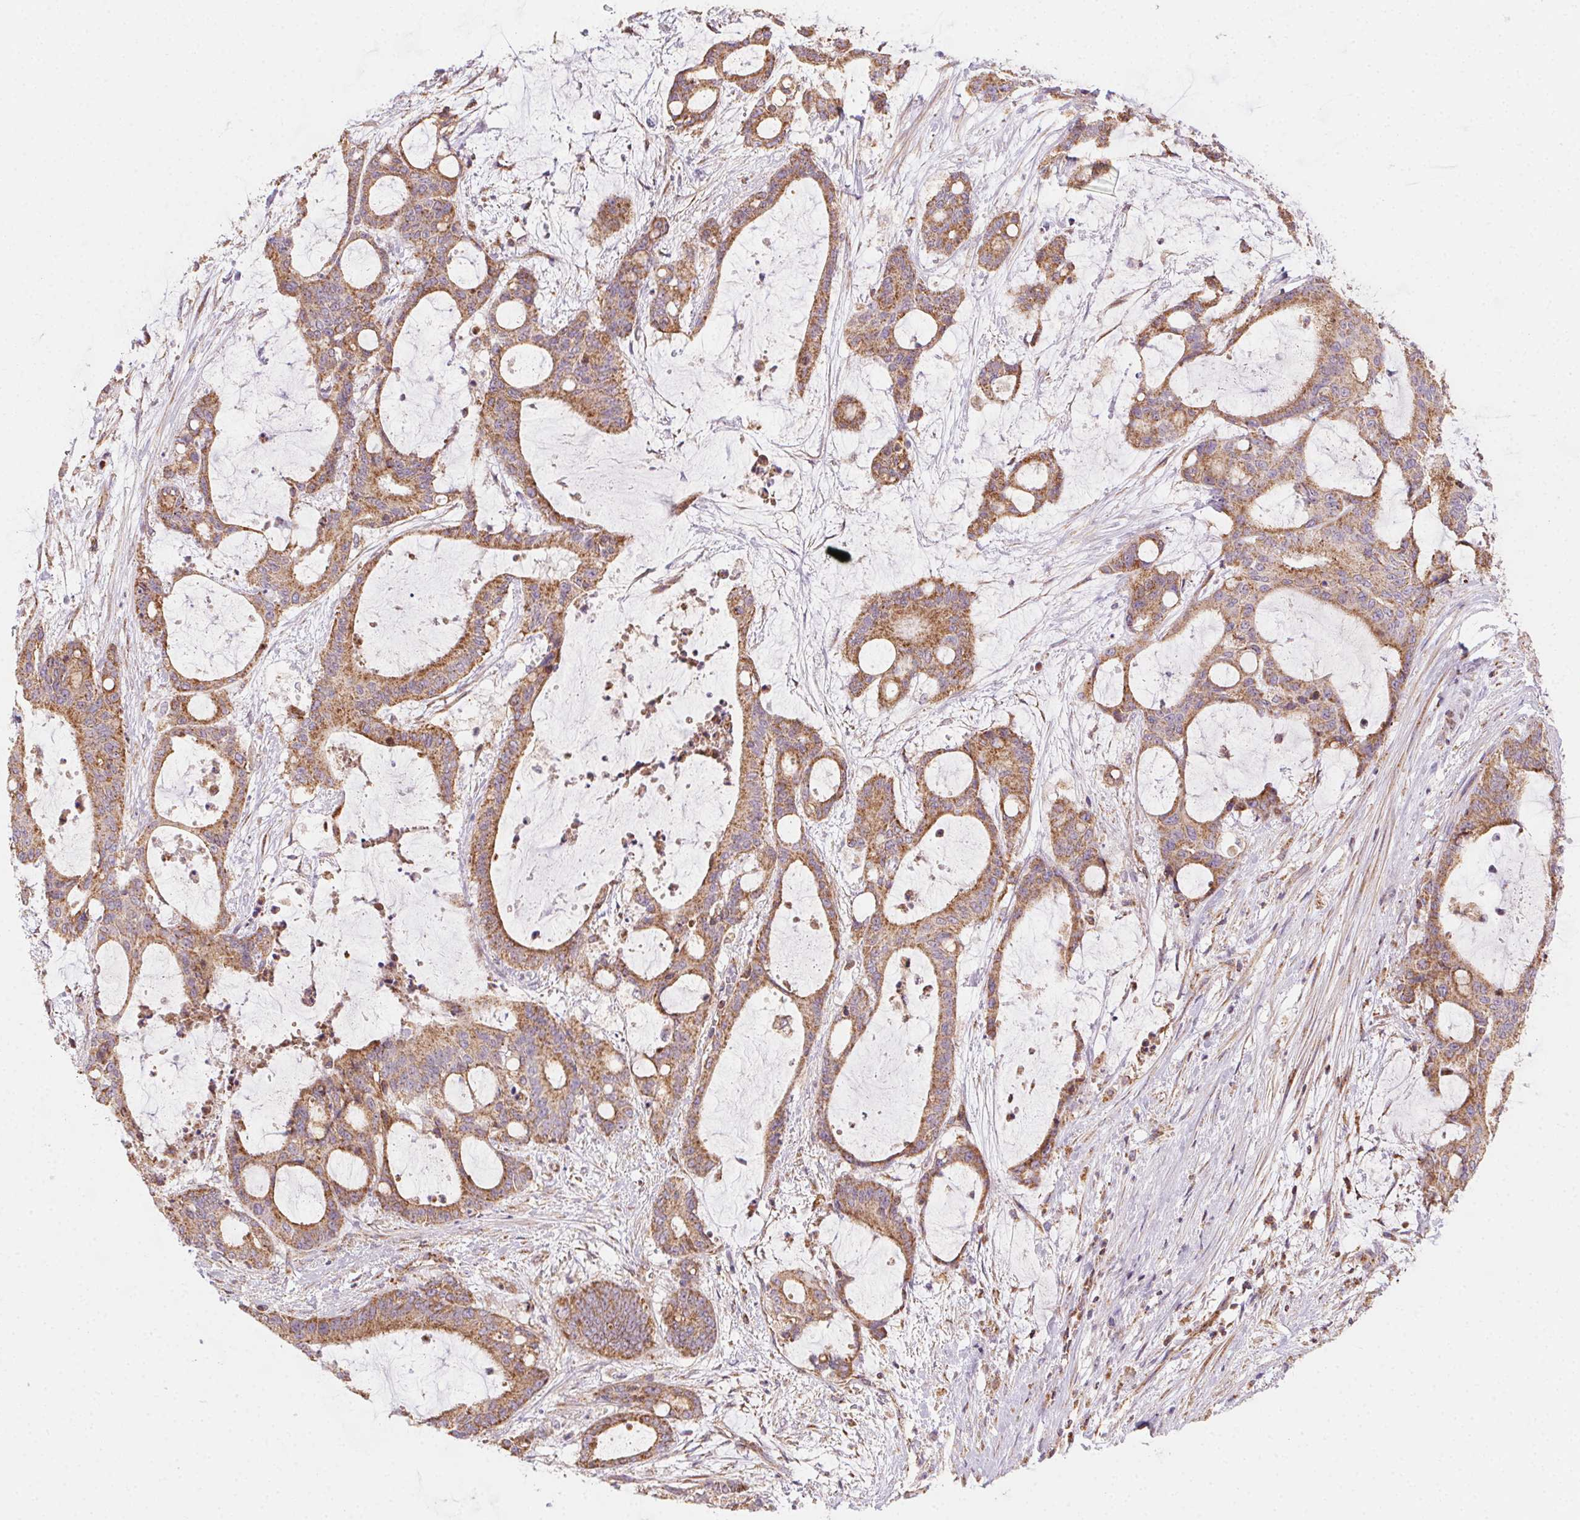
{"staining": {"intensity": "moderate", "quantity": ">75%", "location": "cytoplasmic/membranous"}, "tissue": "liver cancer", "cell_type": "Tumor cells", "image_type": "cancer", "snomed": [{"axis": "morphology", "description": "Normal tissue, NOS"}, {"axis": "morphology", "description": "Cholangiocarcinoma"}, {"axis": "topography", "description": "Liver"}, {"axis": "topography", "description": "Peripheral nerve tissue"}], "caption": "Immunohistochemical staining of cholangiocarcinoma (liver) shows medium levels of moderate cytoplasmic/membranous protein positivity in about >75% of tumor cells.", "gene": "CLPB", "patient": {"sex": "female", "age": 73}}